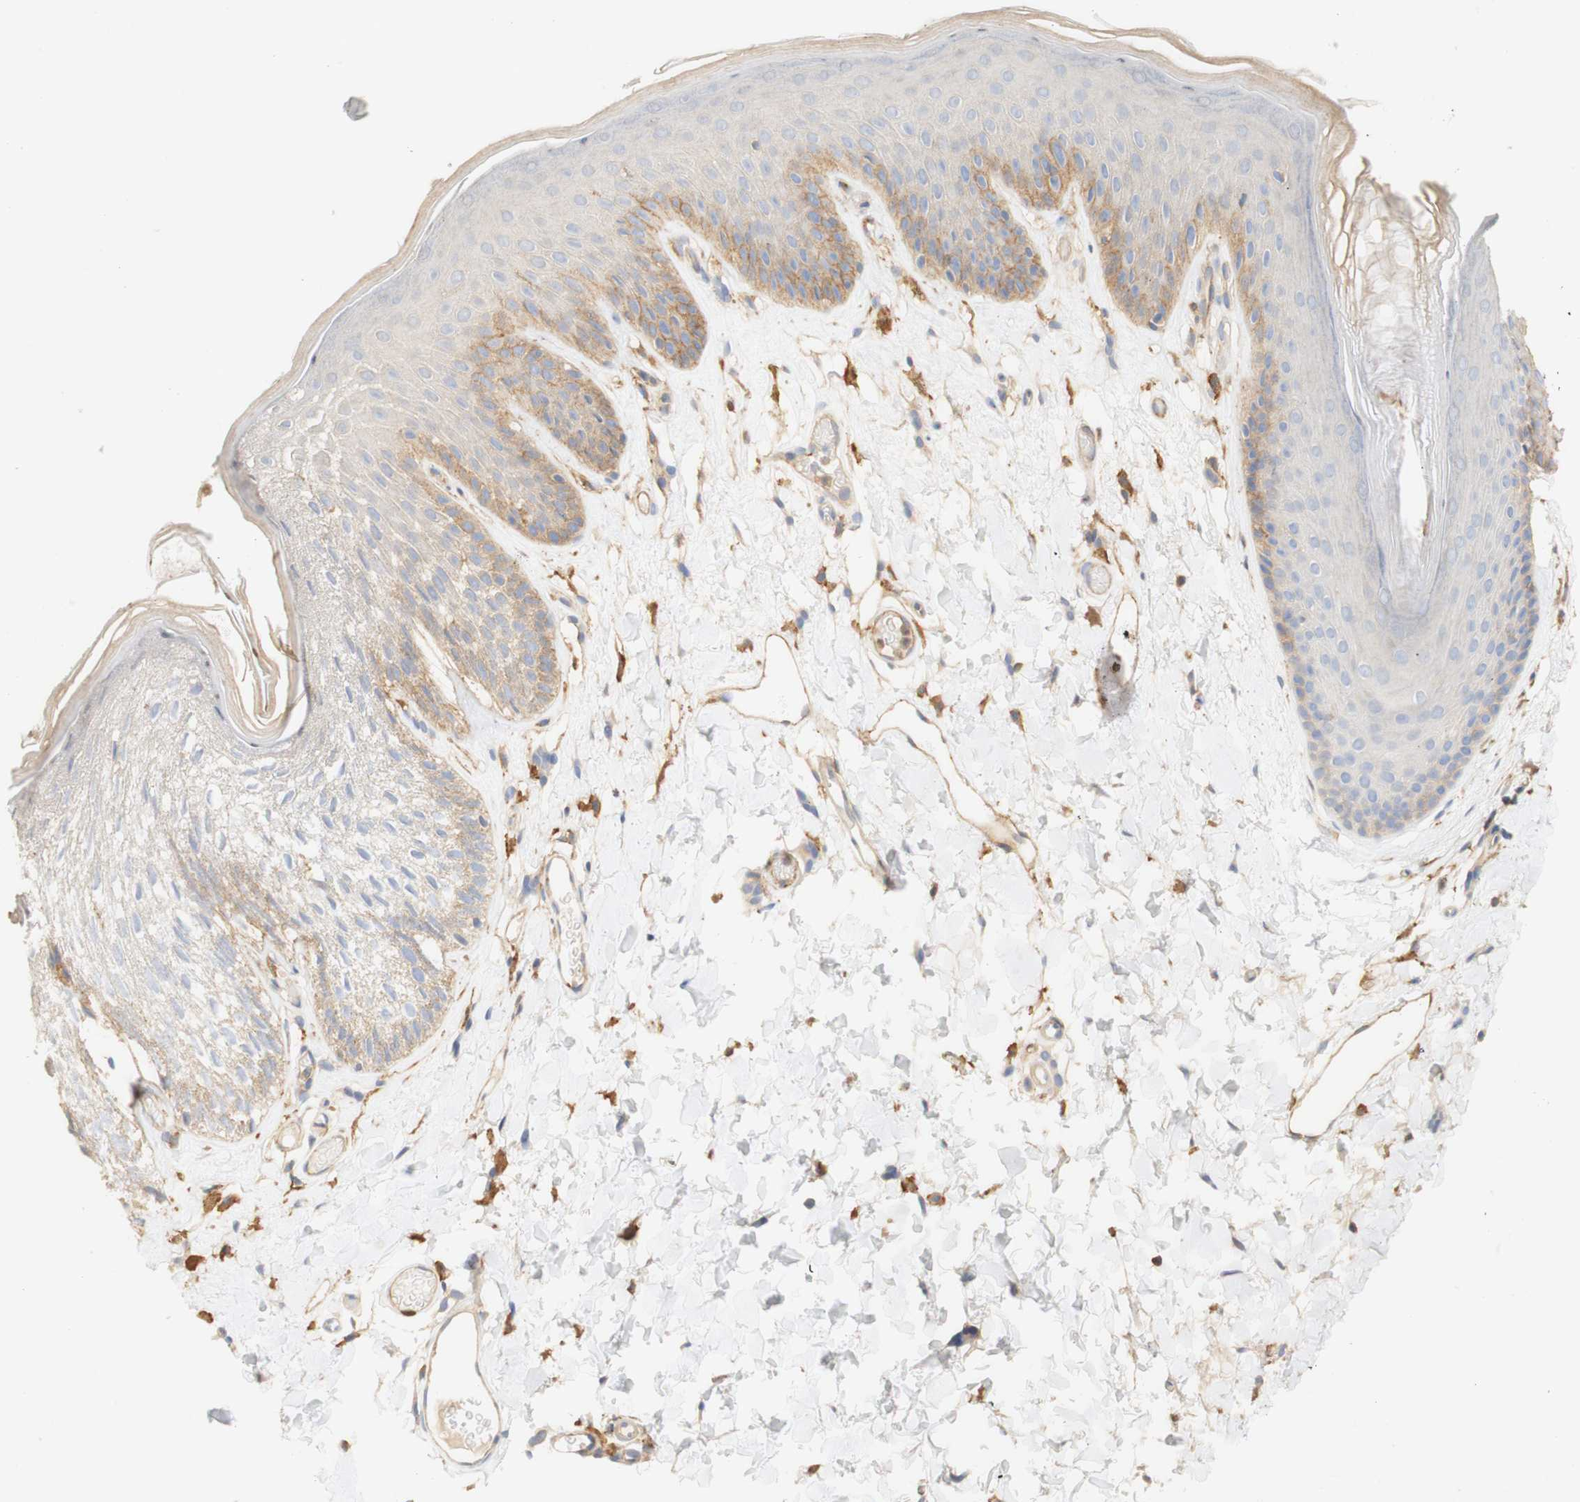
{"staining": {"intensity": "weak", "quantity": "25%-75%", "location": "cytoplasmic/membranous"}, "tissue": "skin", "cell_type": "Epidermal cells", "image_type": "normal", "snomed": [{"axis": "morphology", "description": "Normal tissue, NOS"}, {"axis": "topography", "description": "Vulva"}], "caption": "This micrograph demonstrates IHC staining of unremarkable human skin, with low weak cytoplasmic/membranous staining in approximately 25%-75% of epidermal cells.", "gene": "PCDH7", "patient": {"sex": "female", "age": 73}}